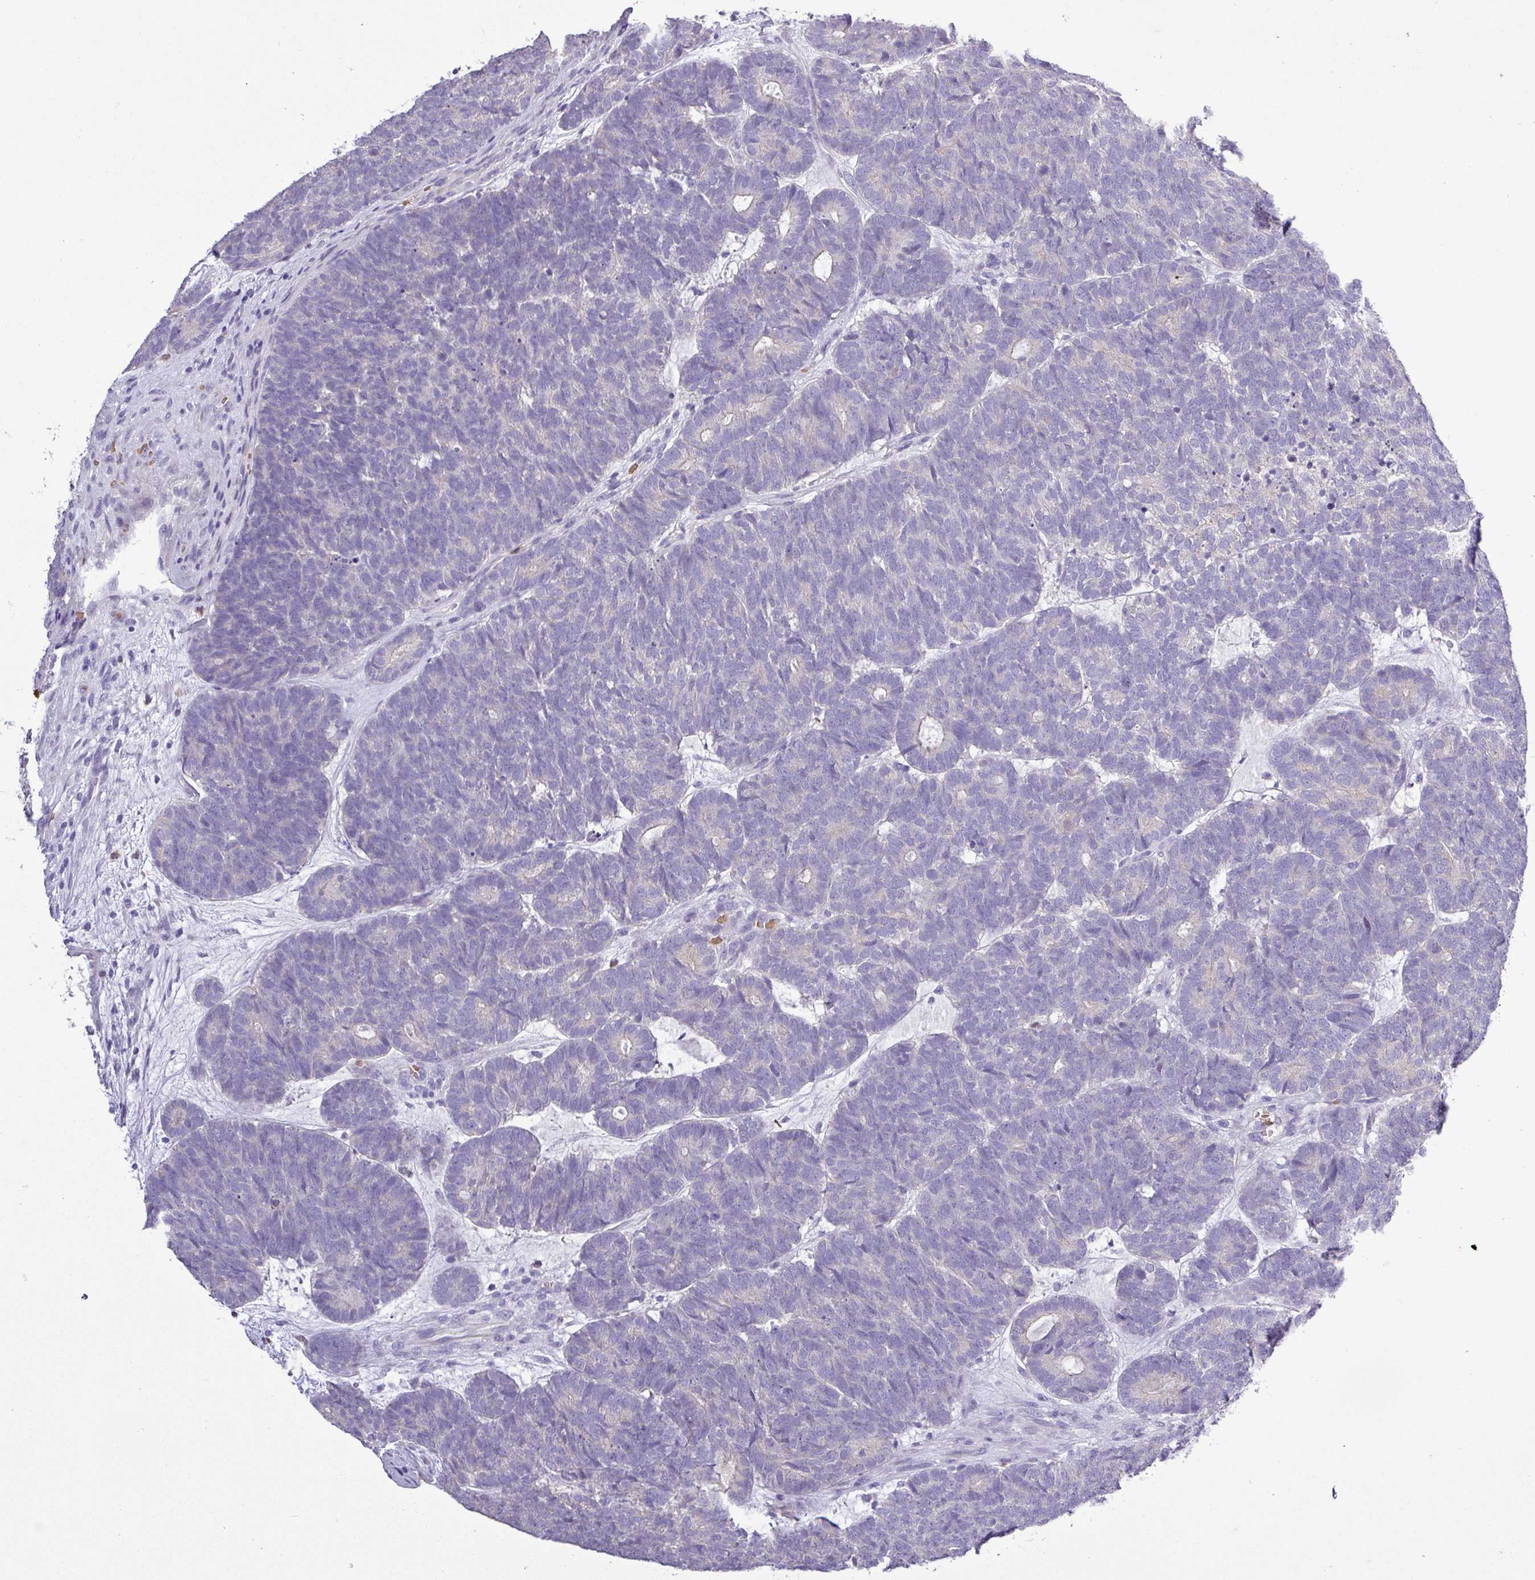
{"staining": {"intensity": "negative", "quantity": "none", "location": "none"}, "tissue": "head and neck cancer", "cell_type": "Tumor cells", "image_type": "cancer", "snomed": [{"axis": "morphology", "description": "Adenocarcinoma, NOS"}, {"axis": "topography", "description": "Head-Neck"}], "caption": "Tumor cells are negative for protein expression in human adenocarcinoma (head and neck).", "gene": "MGAT4B", "patient": {"sex": "female", "age": 81}}